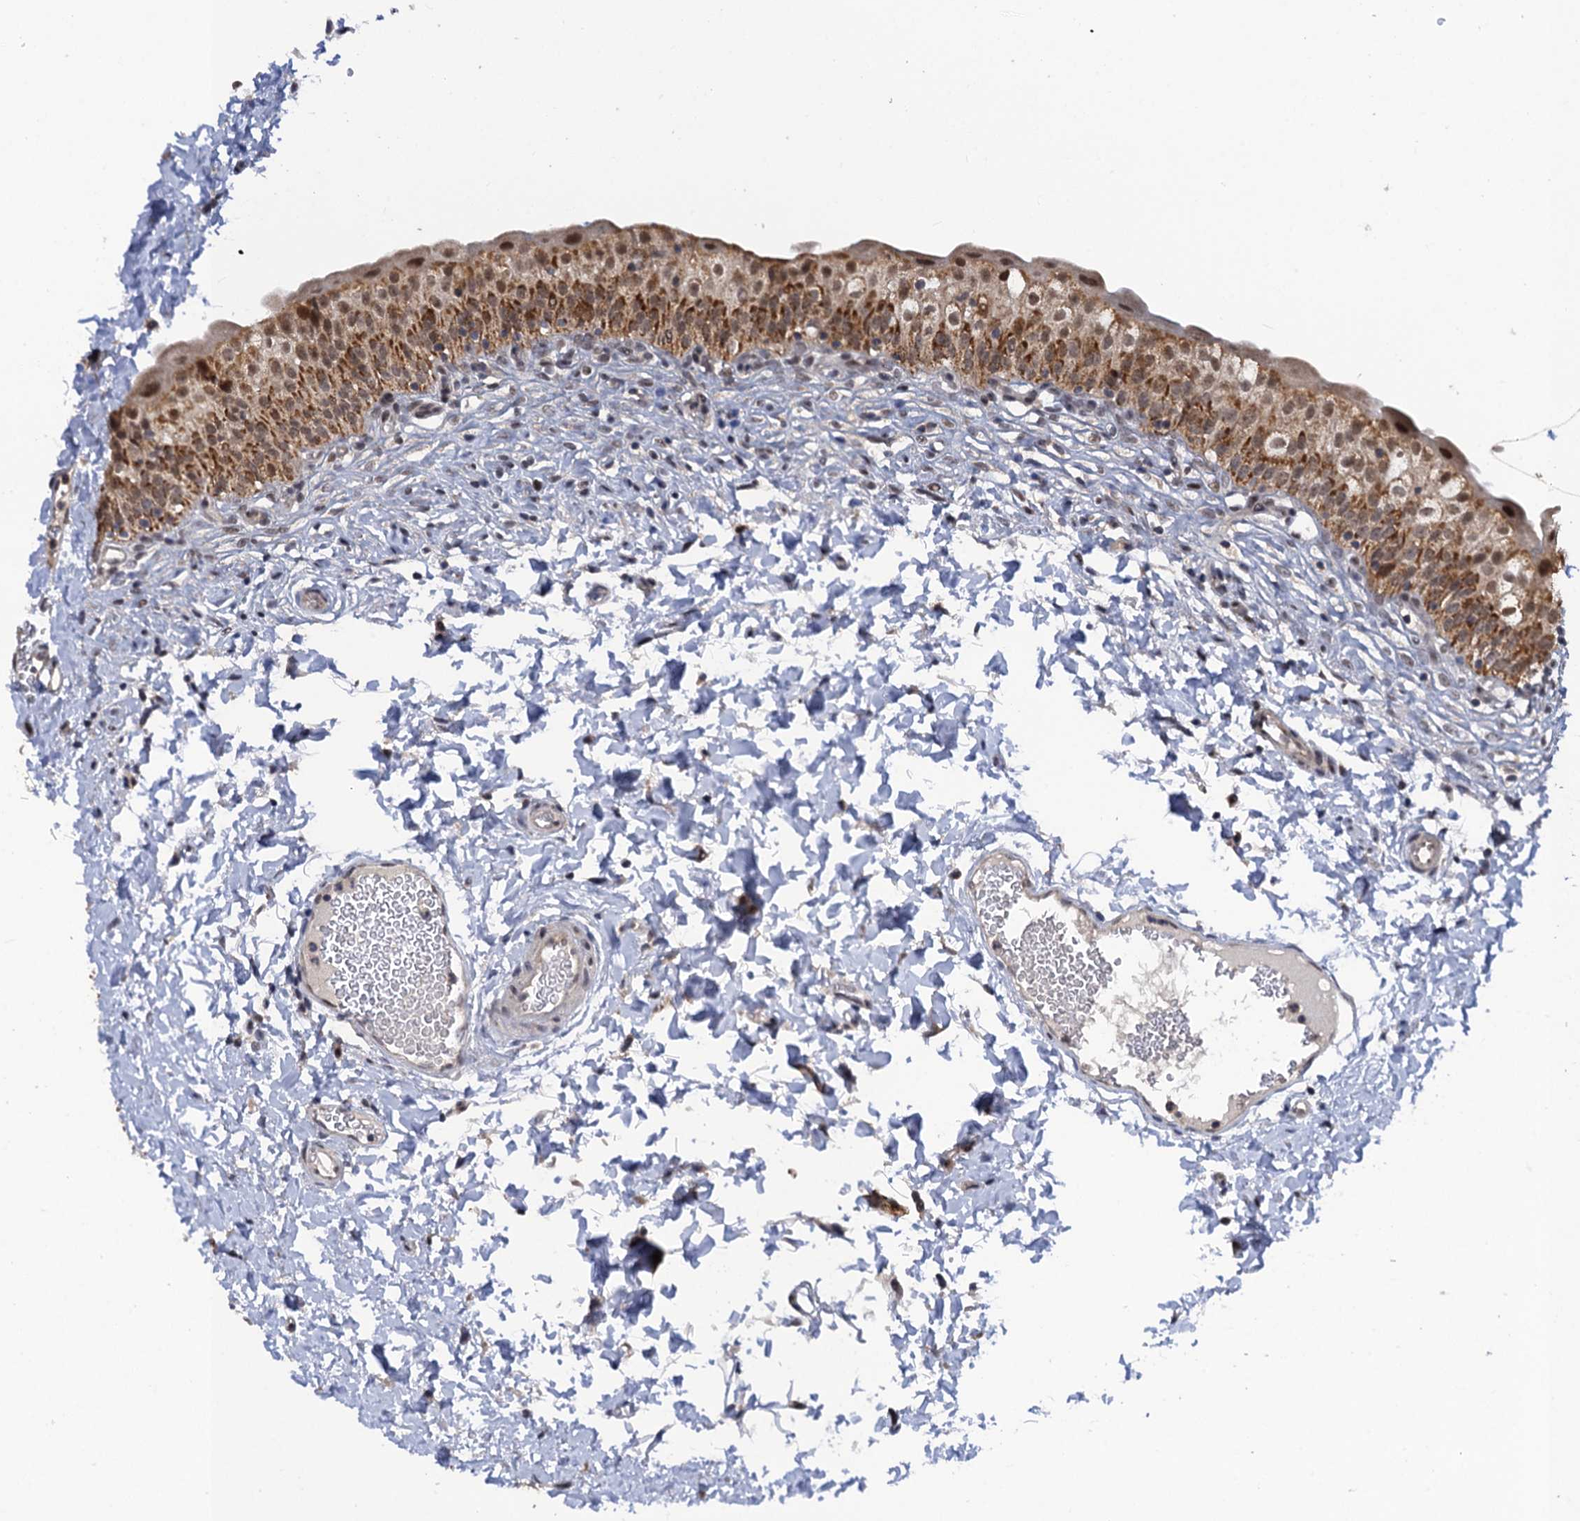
{"staining": {"intensity": "moderate", "quantity": ">75%", "location": "cytoplasmic/membranous,nuclear"}, "tissue": "urinary bladder", "cell_type": "Urothelial cells", "image_type": "normal", "snomed": [{"axis": "morphology", "description": "Normal tissue, NOS"}, {"axis": "topography", "description": "Urinary bladder"}], "caption": "DAB immunohistochemical staining of normal urinary bladder displays moderate cytoplasmic/membranous,nuclear protein positivity in about >75% of urothelial cells.", "gene": "ZAR1L", "patient": {"sex": "male", "age": 55}}